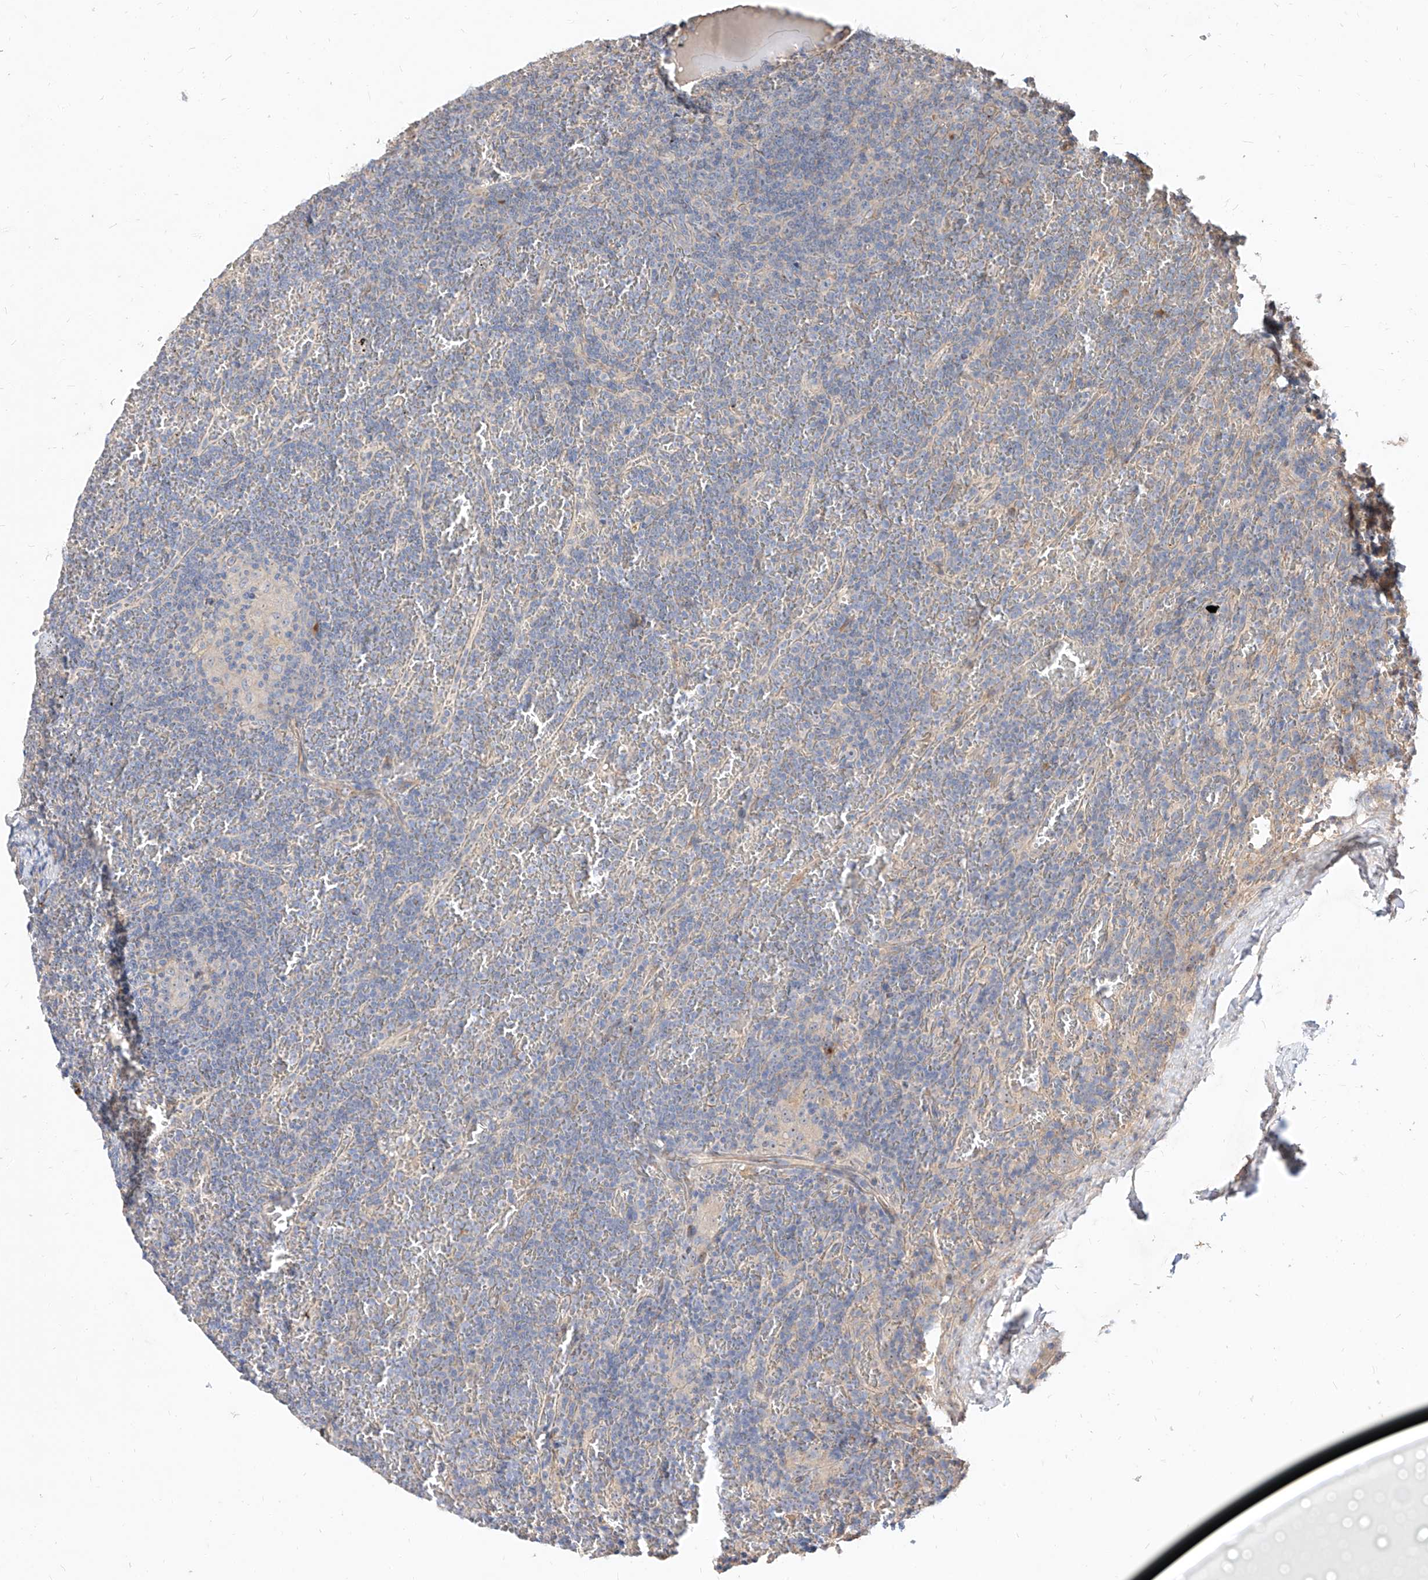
{"staining": {"intensity": "negative", "quantity": "none", "location": "none"}, "tissue": "lymphoma", "cell_type": "Tumor cells", "image_type": "cancer", "snomed": [{"axis": "morphology", "description": "Malignant lymphoma, non-Hodgkin's type, Low grade"}, {"axis": "topography", "description": "Spleen"}], "caption": "The photomicrograph demonstrates no staining of tumor cells in lymphoma.", "gene": "DIRAS3", "patient": {"sex": "female", "age": 19}}